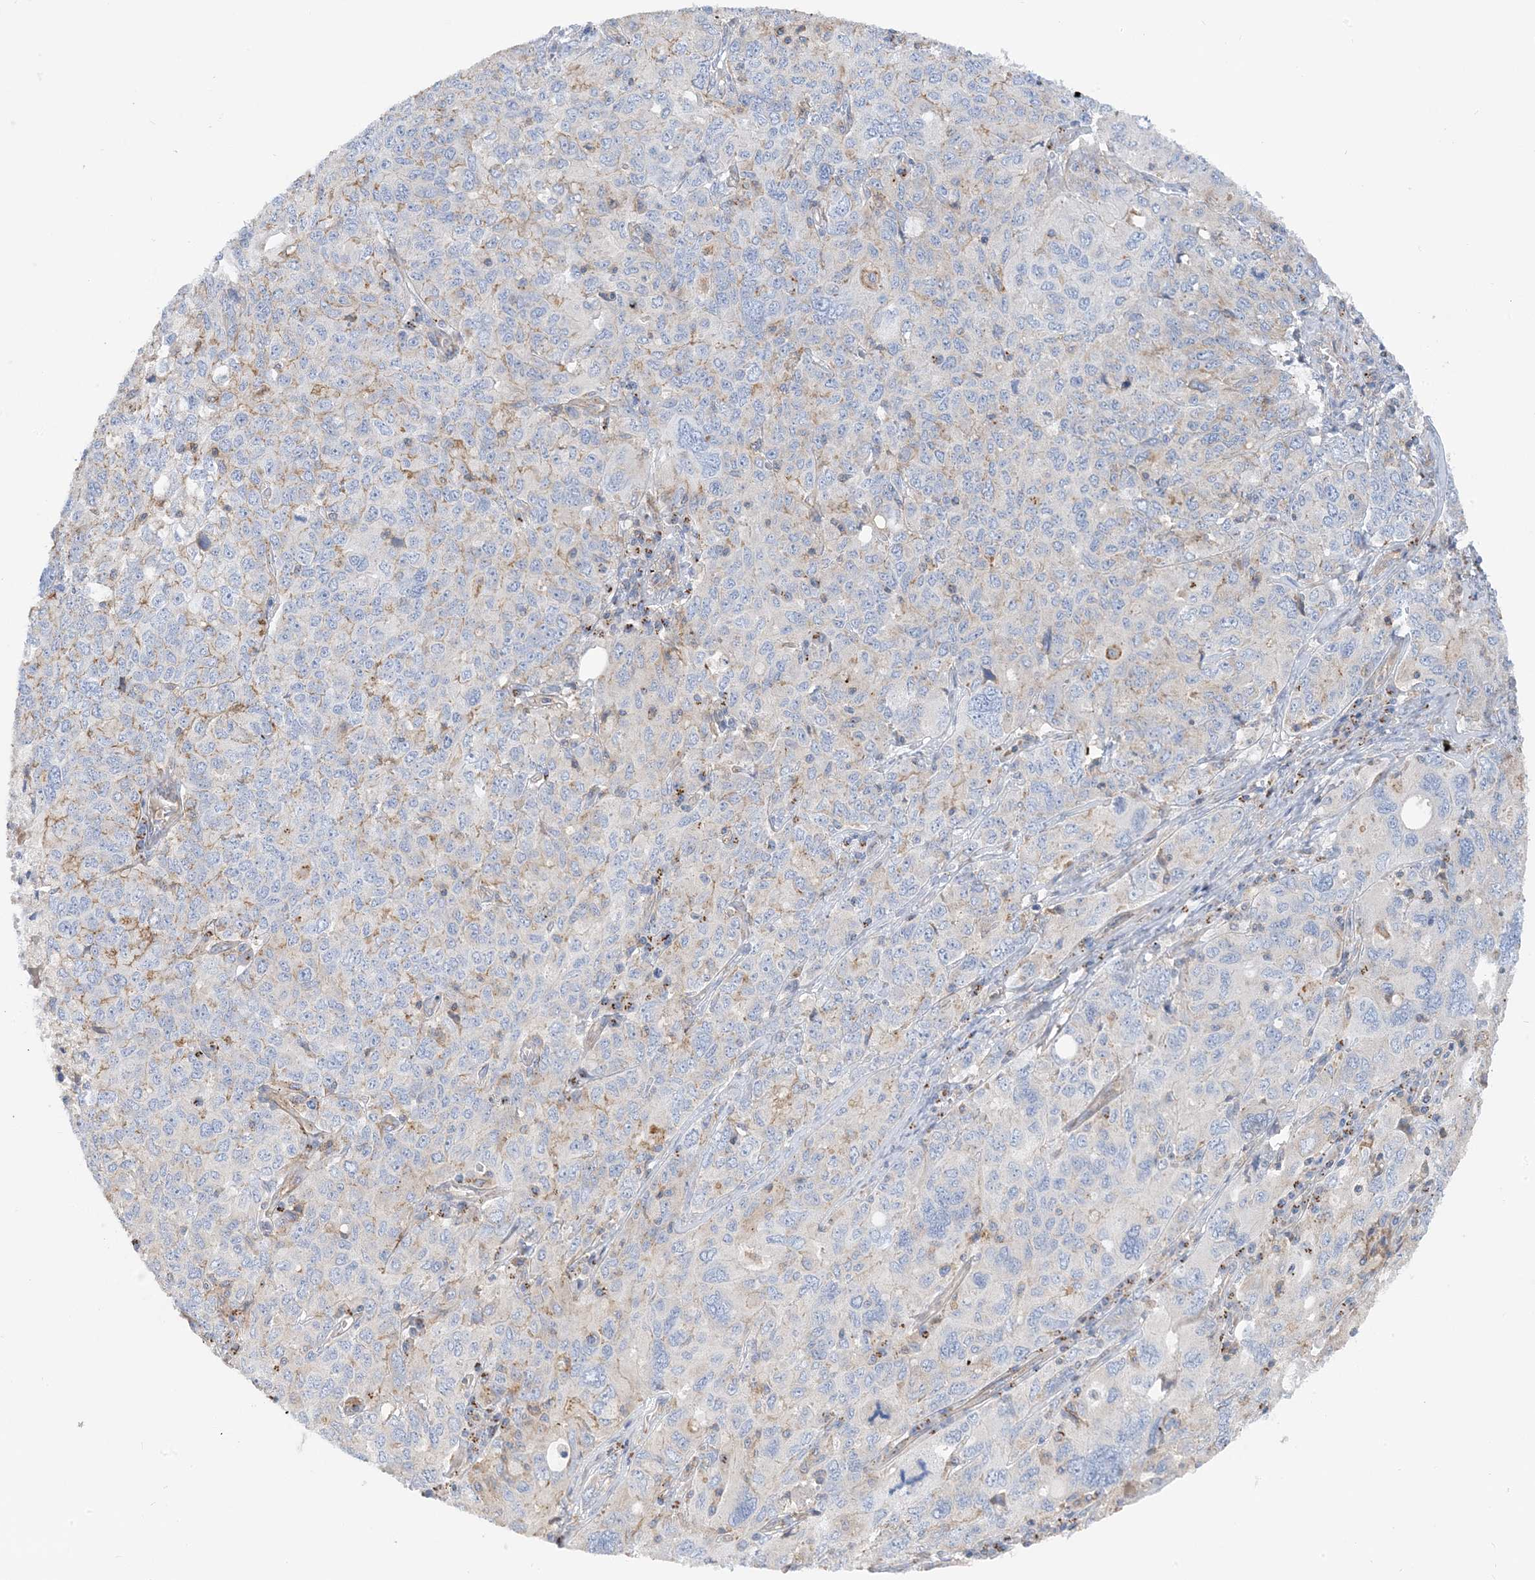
{"staining": {"intensity": "negative", "quantity": "none", "location": "none"}, "tissue": "ovarian cancer", "cell_type": "Tumor cells", "image_type": "cancer", "snomed": [{"axis": "morphology", "description": "Carcinoma, endometroid"}, {"axis": "topography", "description": "Ovary"}], "caption": "The histopathology image exhibits no significant positivity in tumor cells of ovarian cancer (endometroid carcinoma). (Stains: DAB (3,3'-diaminobenzidine) immunohistochemistry (IHC) with hematoxylin counter stain, Microscopy: brightfield microscopy at high magnification).", "gene": "CALHM5", "patient": {"sex": "female", "age": 62}}